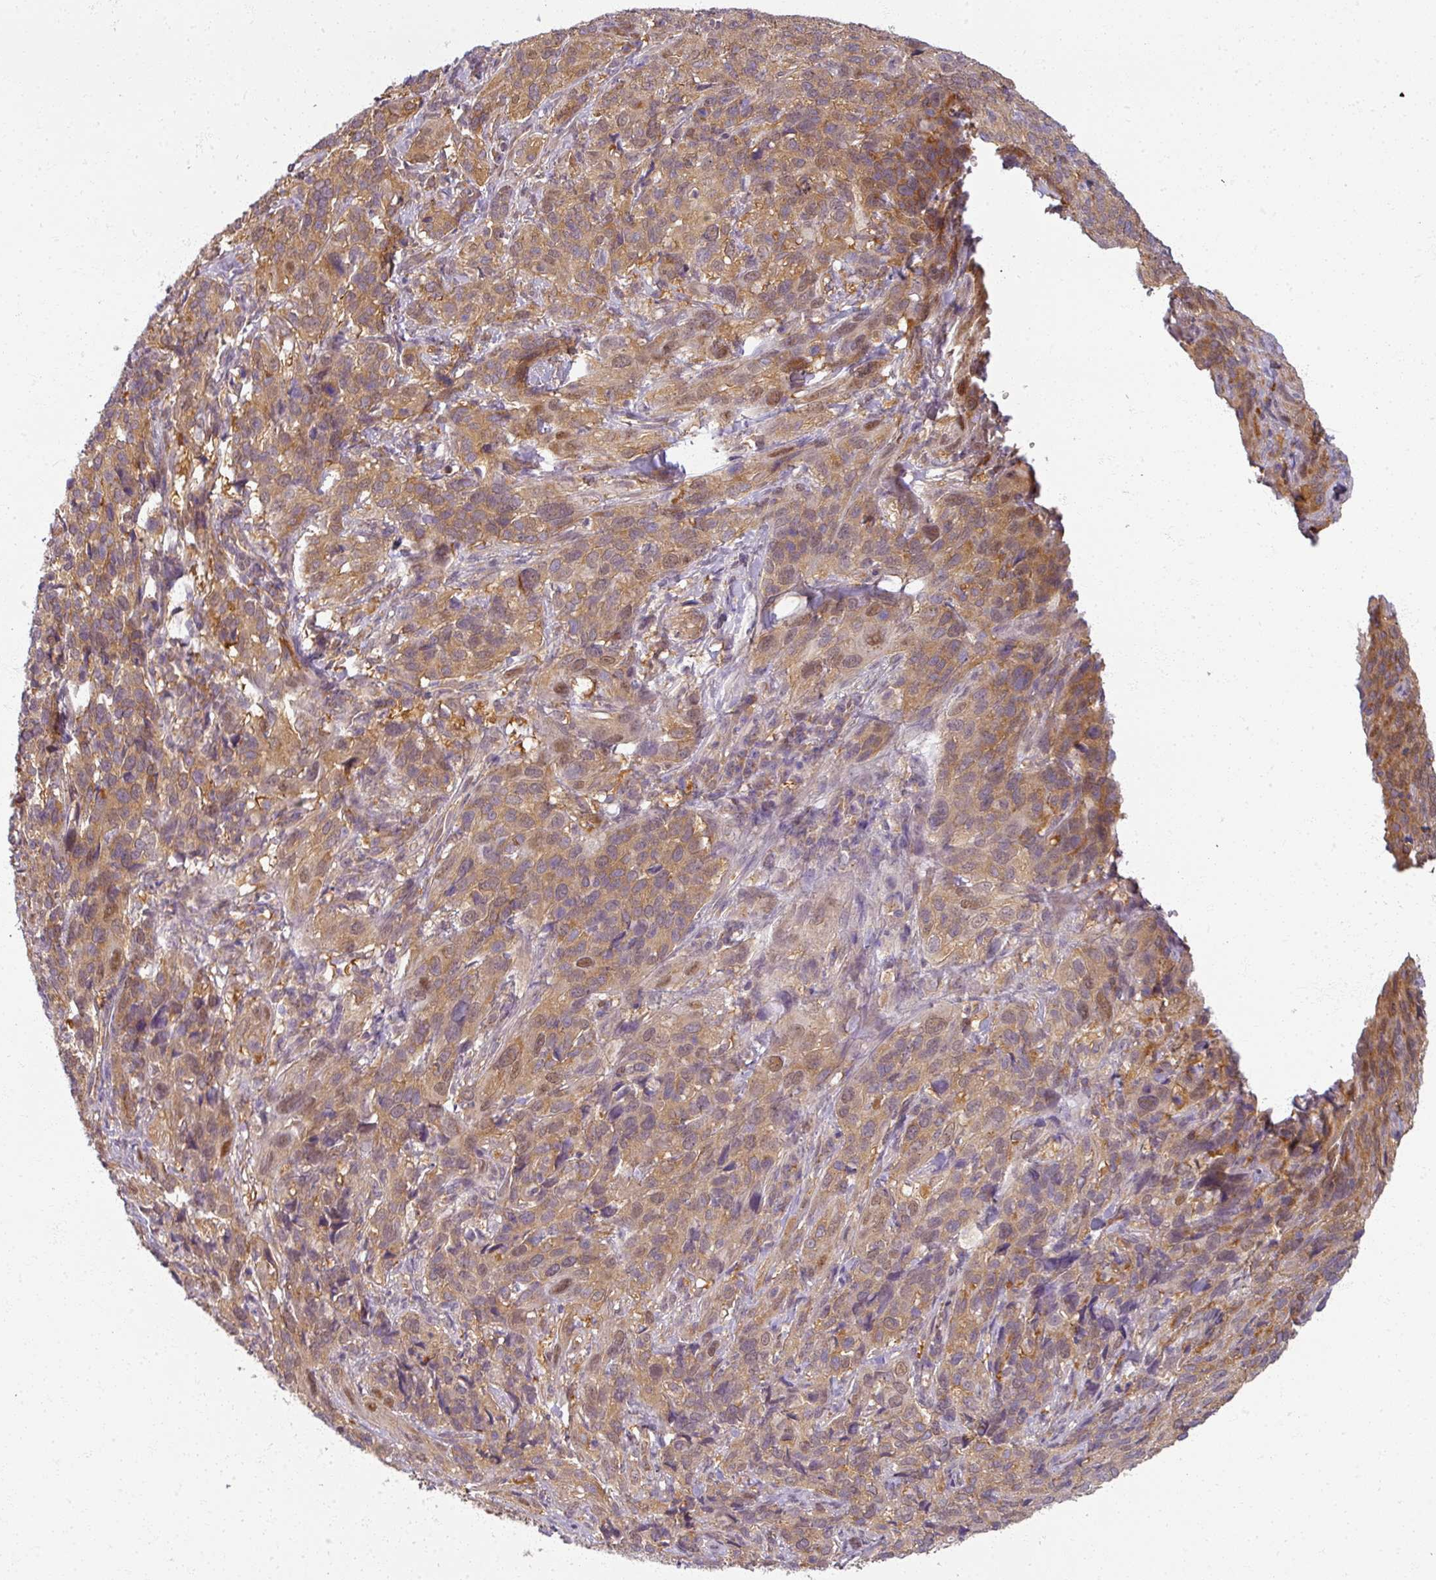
{"staining": {"intensity": "moderate", "quantity": ">75%", "location": "cytoplasmic/membranous"}, "tissue": "cervical cancer", "cell_type": "Tumor cells", "image_type": "cancer", "snomed": [{"axis": "morphology", "description": "Squamous cell carcinoma, NOS"}, {"axis": "topography", "description": "Cervix"}], "caption": "A medium amount of moderate cytoplasmic/membranous expression is identified in approximately >75% of tumor cells in cervical squamous cell carcinoma tissue.", "gene": "AGPAT4", "patient": {"sex": "female", "age": 51}}